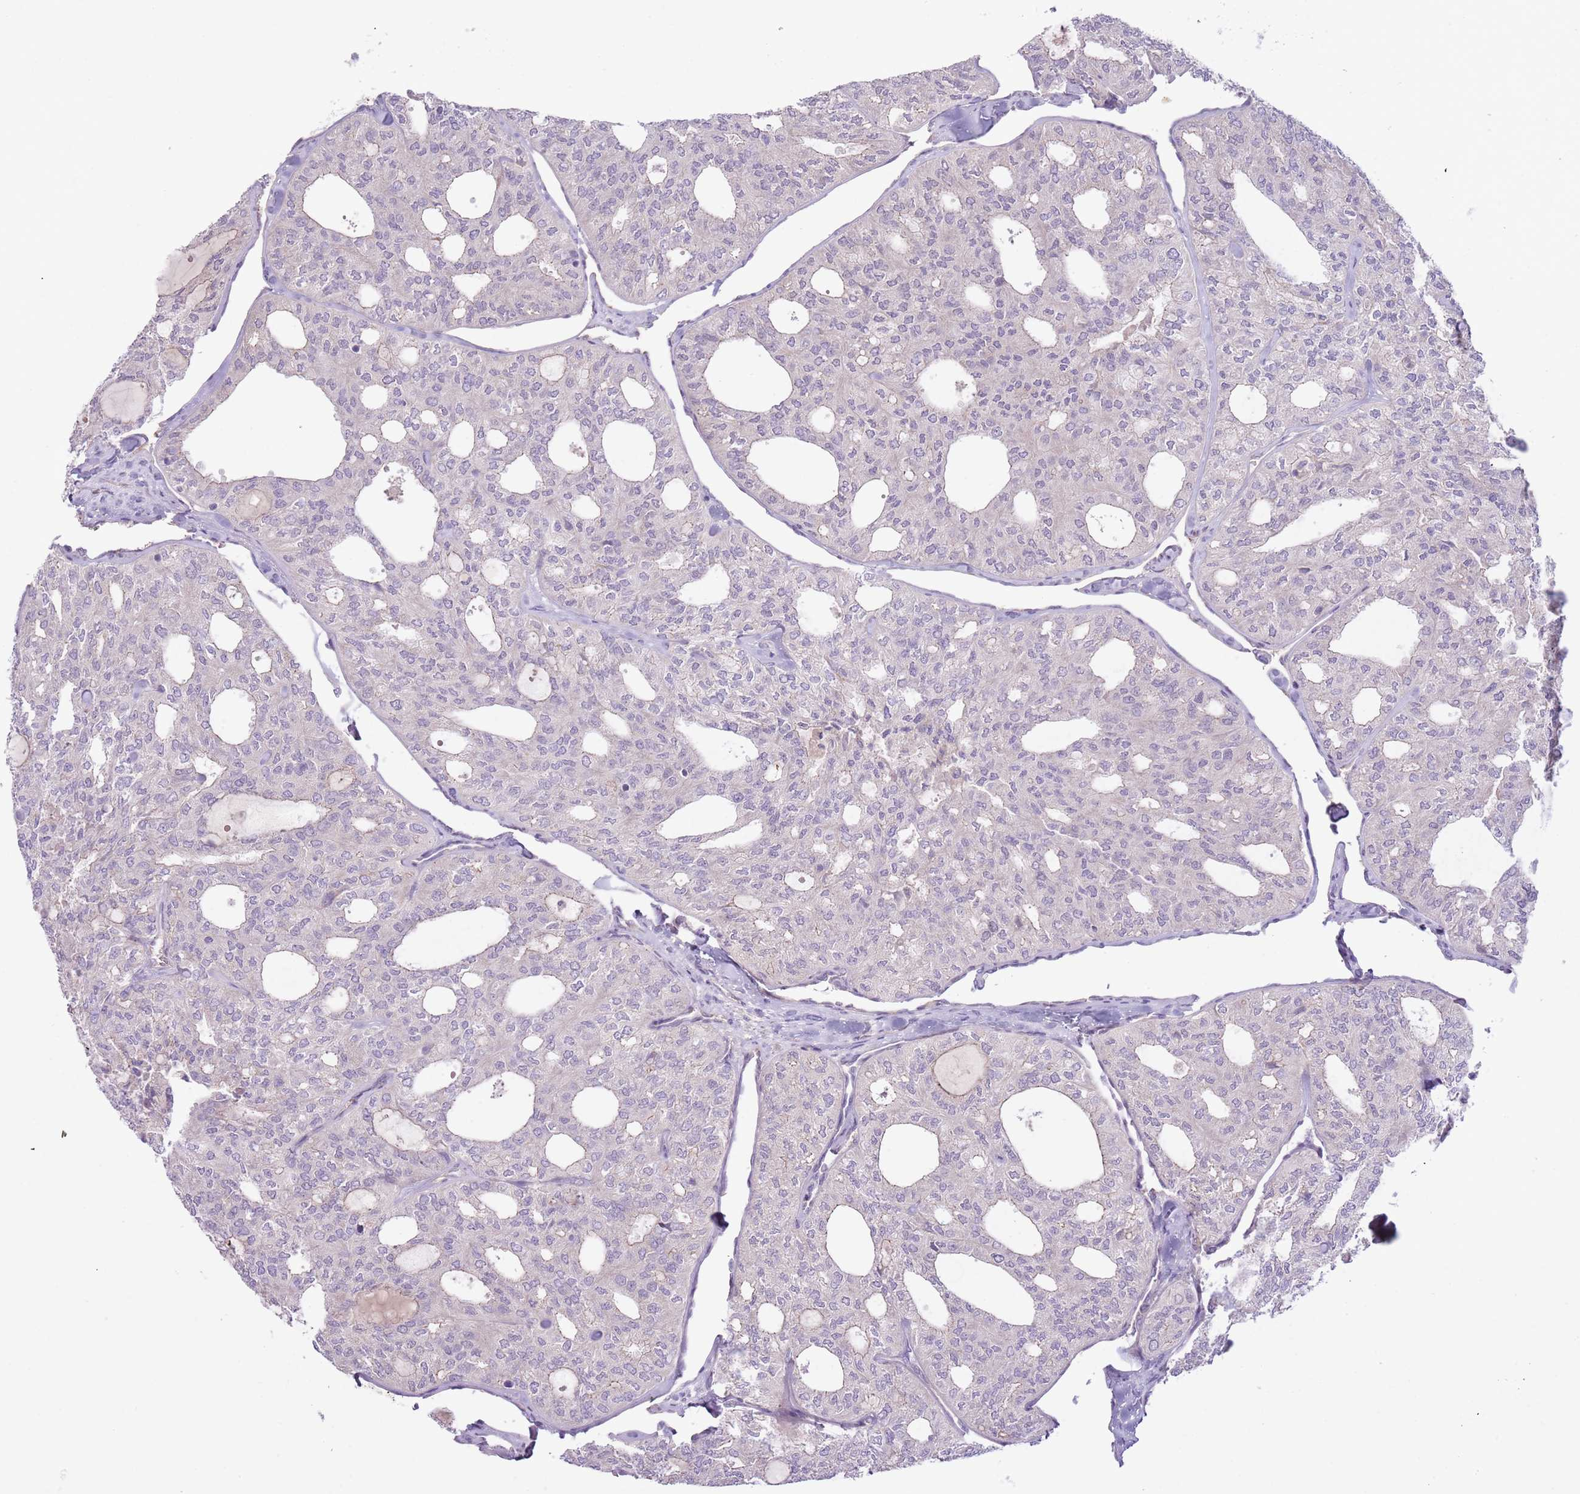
{"staining": {"intensity": "negative", "quantity": "none", "location": "none"}, "tissue": "thyroid cancer", "cell_type": "Tumor cells", "image_type": "cancer", "snomed": [{"axis": "morphology", "description": "Follicular adenoma carcinoma, NOS"}, {"axis": "topography", "description": "Thyroid gland"}], "caption": "Tumor cells show no significant protein positivity in follicular adenoma carcinoma (thyroid).", "gene": "MRO", "patient": {"sex": "male", "age": 75}}